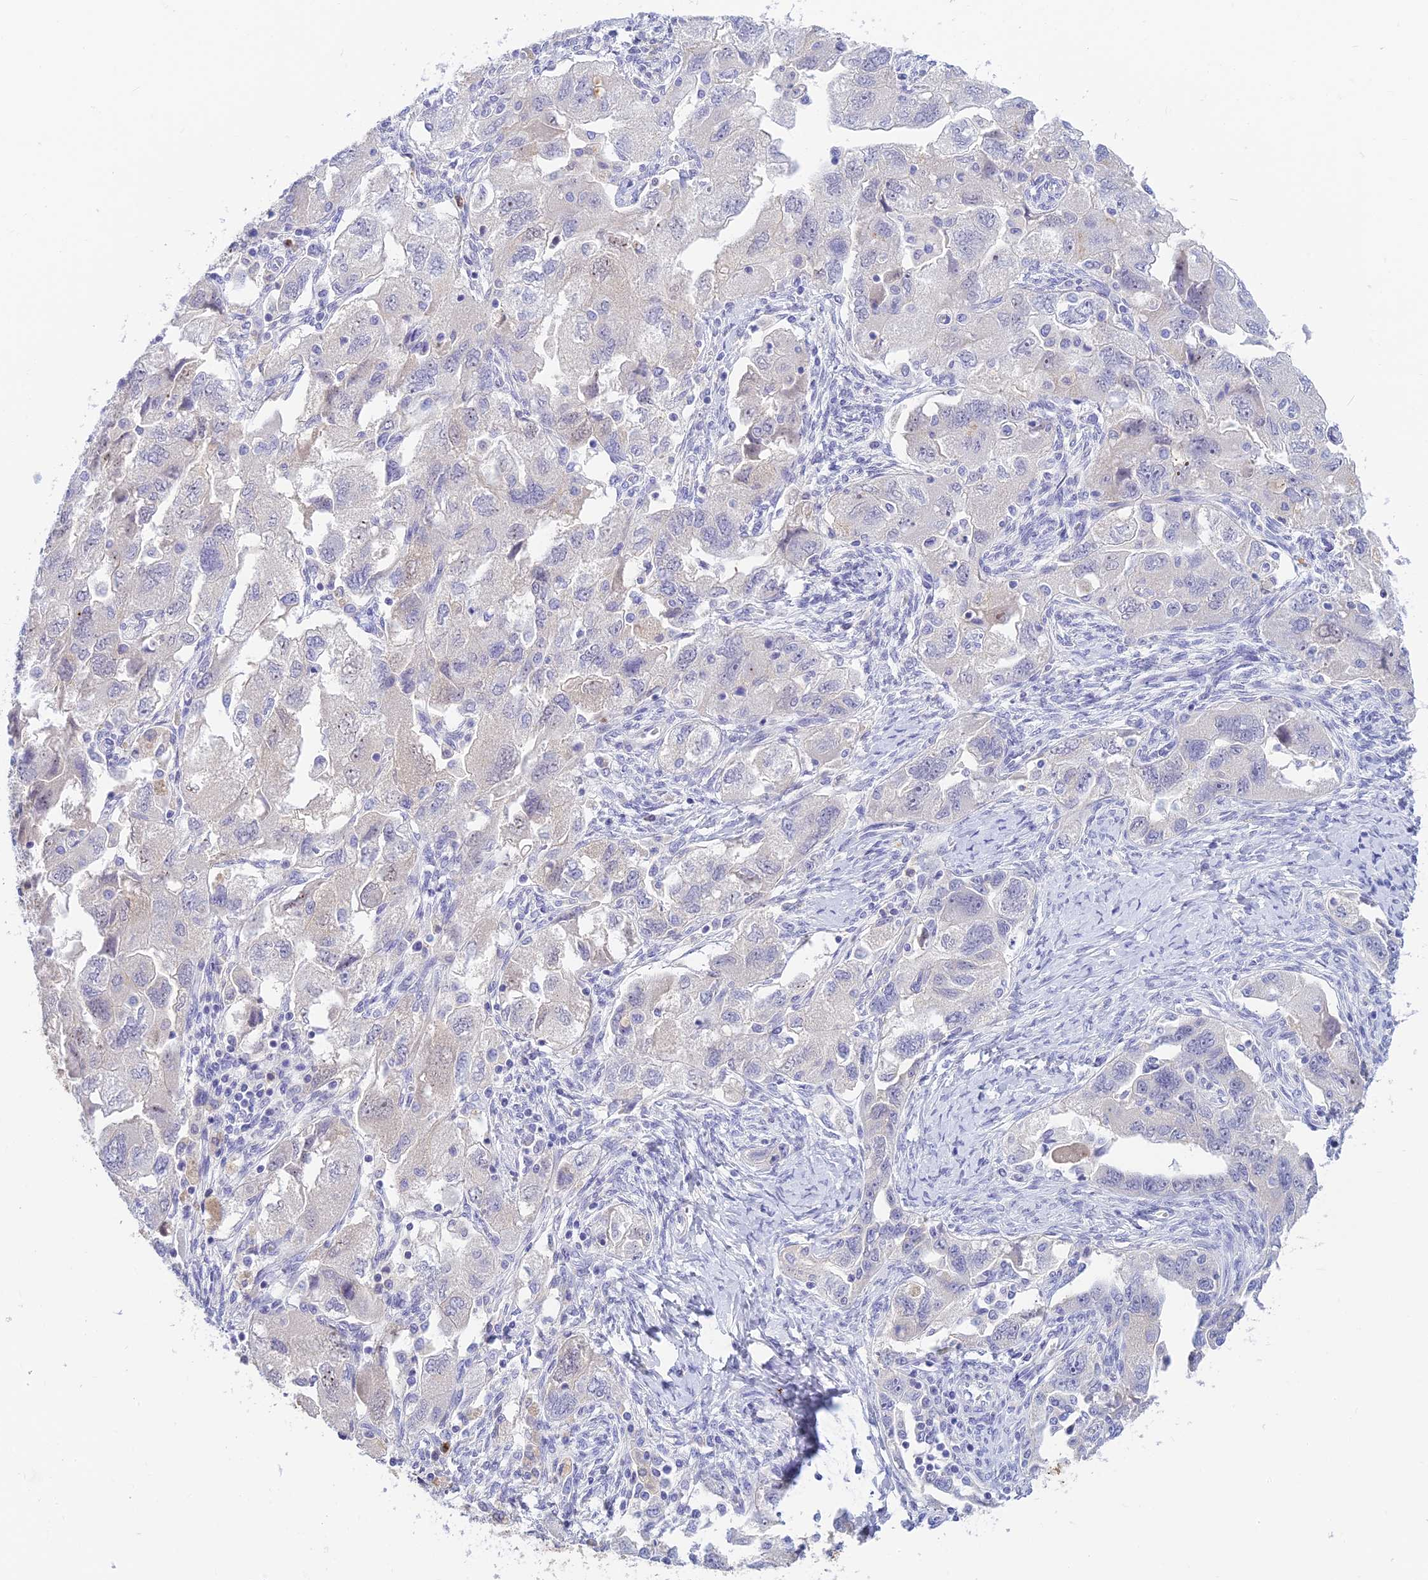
{"staining": {"intensity": "negative", "quantity": "none", "location": "none"}, "tissue": "ovarian cancer", "cell_type": "Tumor cells", "image_type": "cancer", "snomed": [{"axis": "morphology", "description": "Carcinoma, NOS"}, {"axis": "morphology", "description": "Cystadenocarcinoma, serous, NOS"}, {"axis": "topography", "description": "Ovary"}], "caption": "Immunohistochemical staining of ovarian cancer (carcinoma) shows no significant staining in tumor cells.", "gene": "INTS13", "patient": {"sex": "female", "age": 69}}